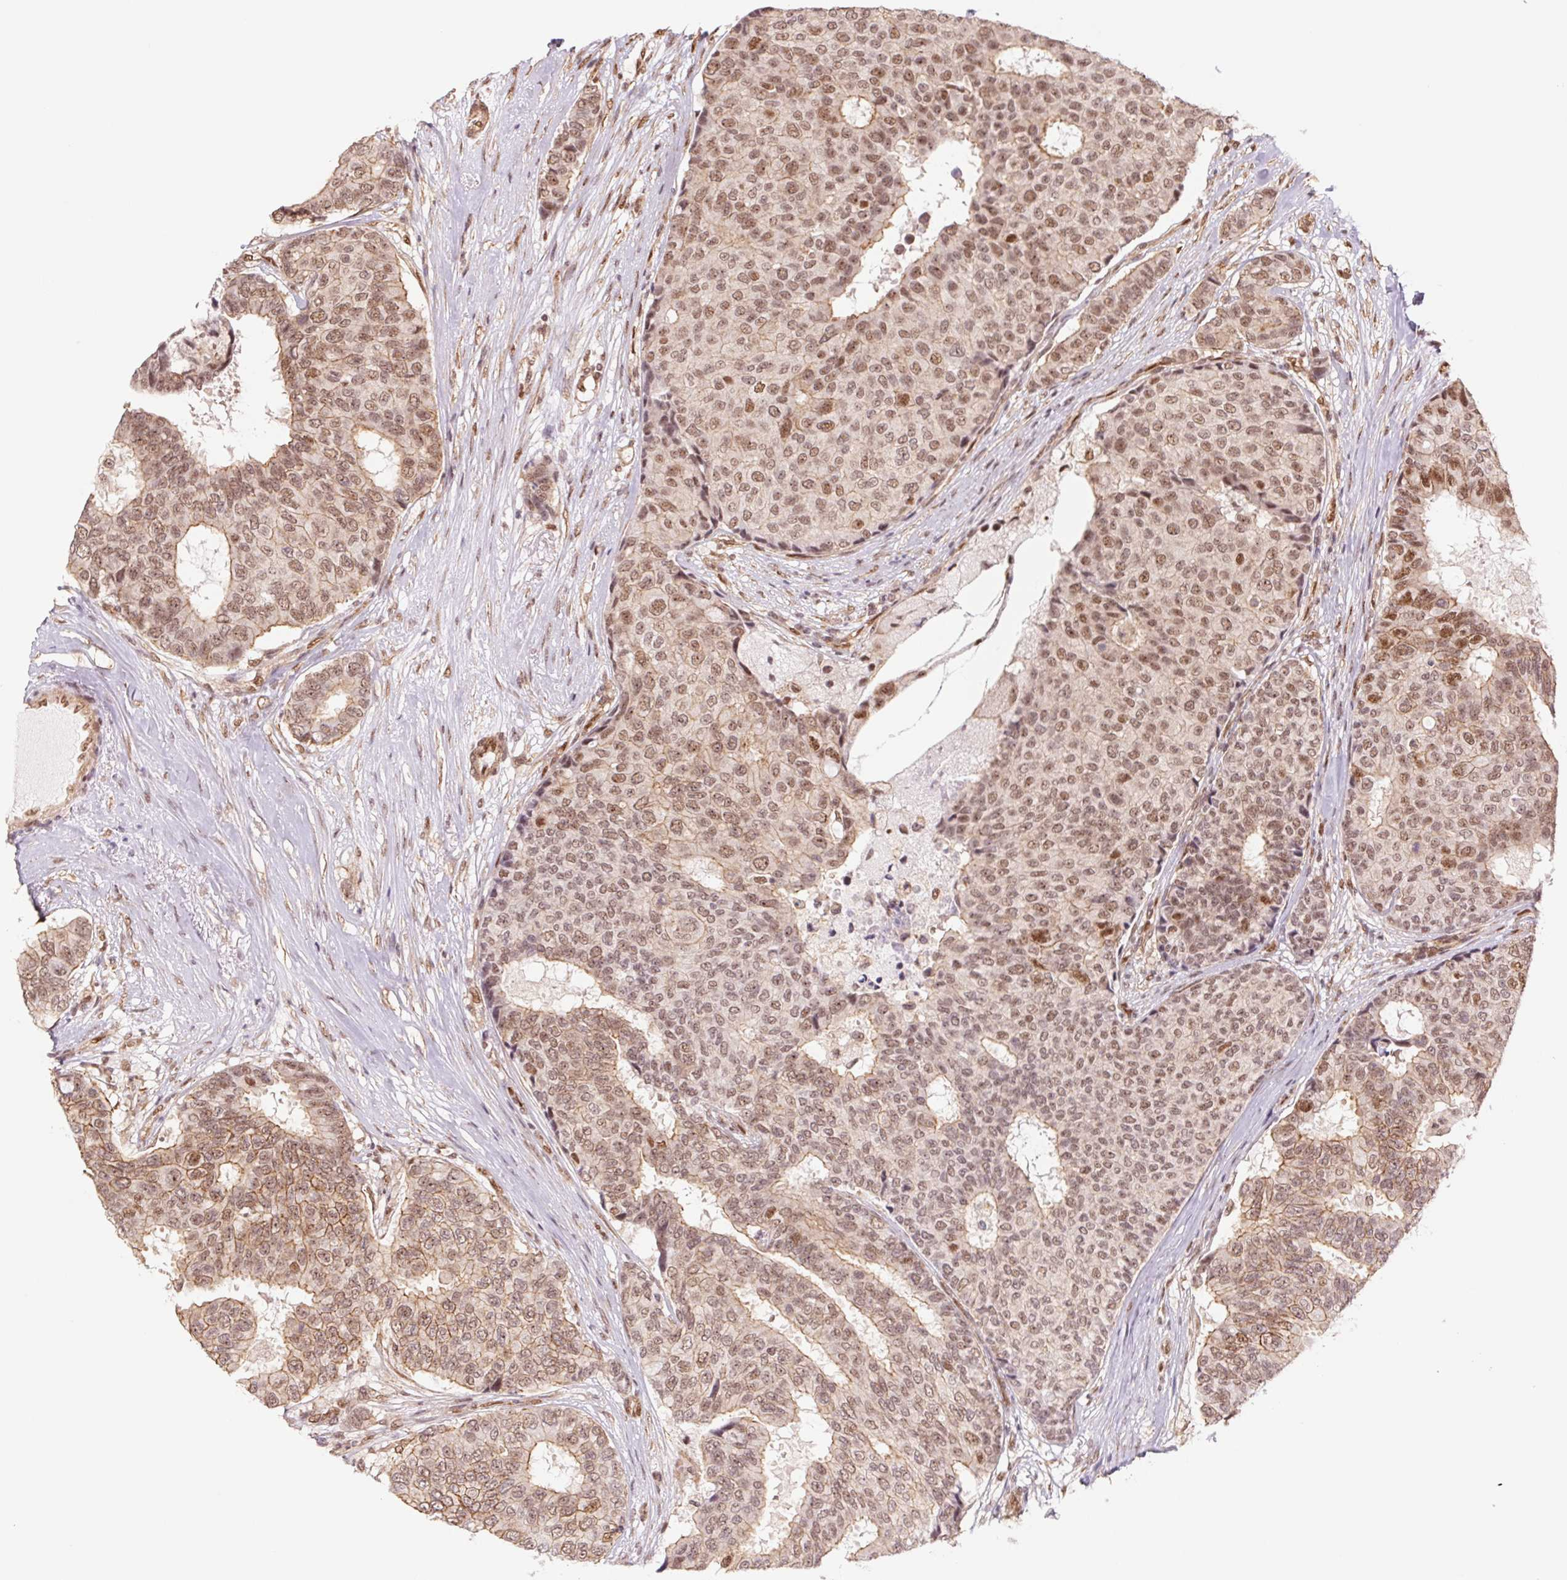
{"staining": {"intensity": "moderate", "quantity": ">75%", "location": "cytoplasmic/membranous,nuclear"}, "tissue": "breast cancer", "cell_type": "Tumor cells", "image_type": "cancer", "snomed": [{"axis": "morphology", "description": "Duct carcinoma"}, {"axis": "topography", "description": "Breast"}], "caption": "Immunohistochemical staining of breast cancer demonstrates medium levels of moderate cytoplasmic/membranous and nuclear protein staining in approximately >75% of tumor cells. (DAB IHC, brown staining for protein, blue staining for nuclei).", "gene": "CWC25", "patient": {"sex": "female", "age": 75}}